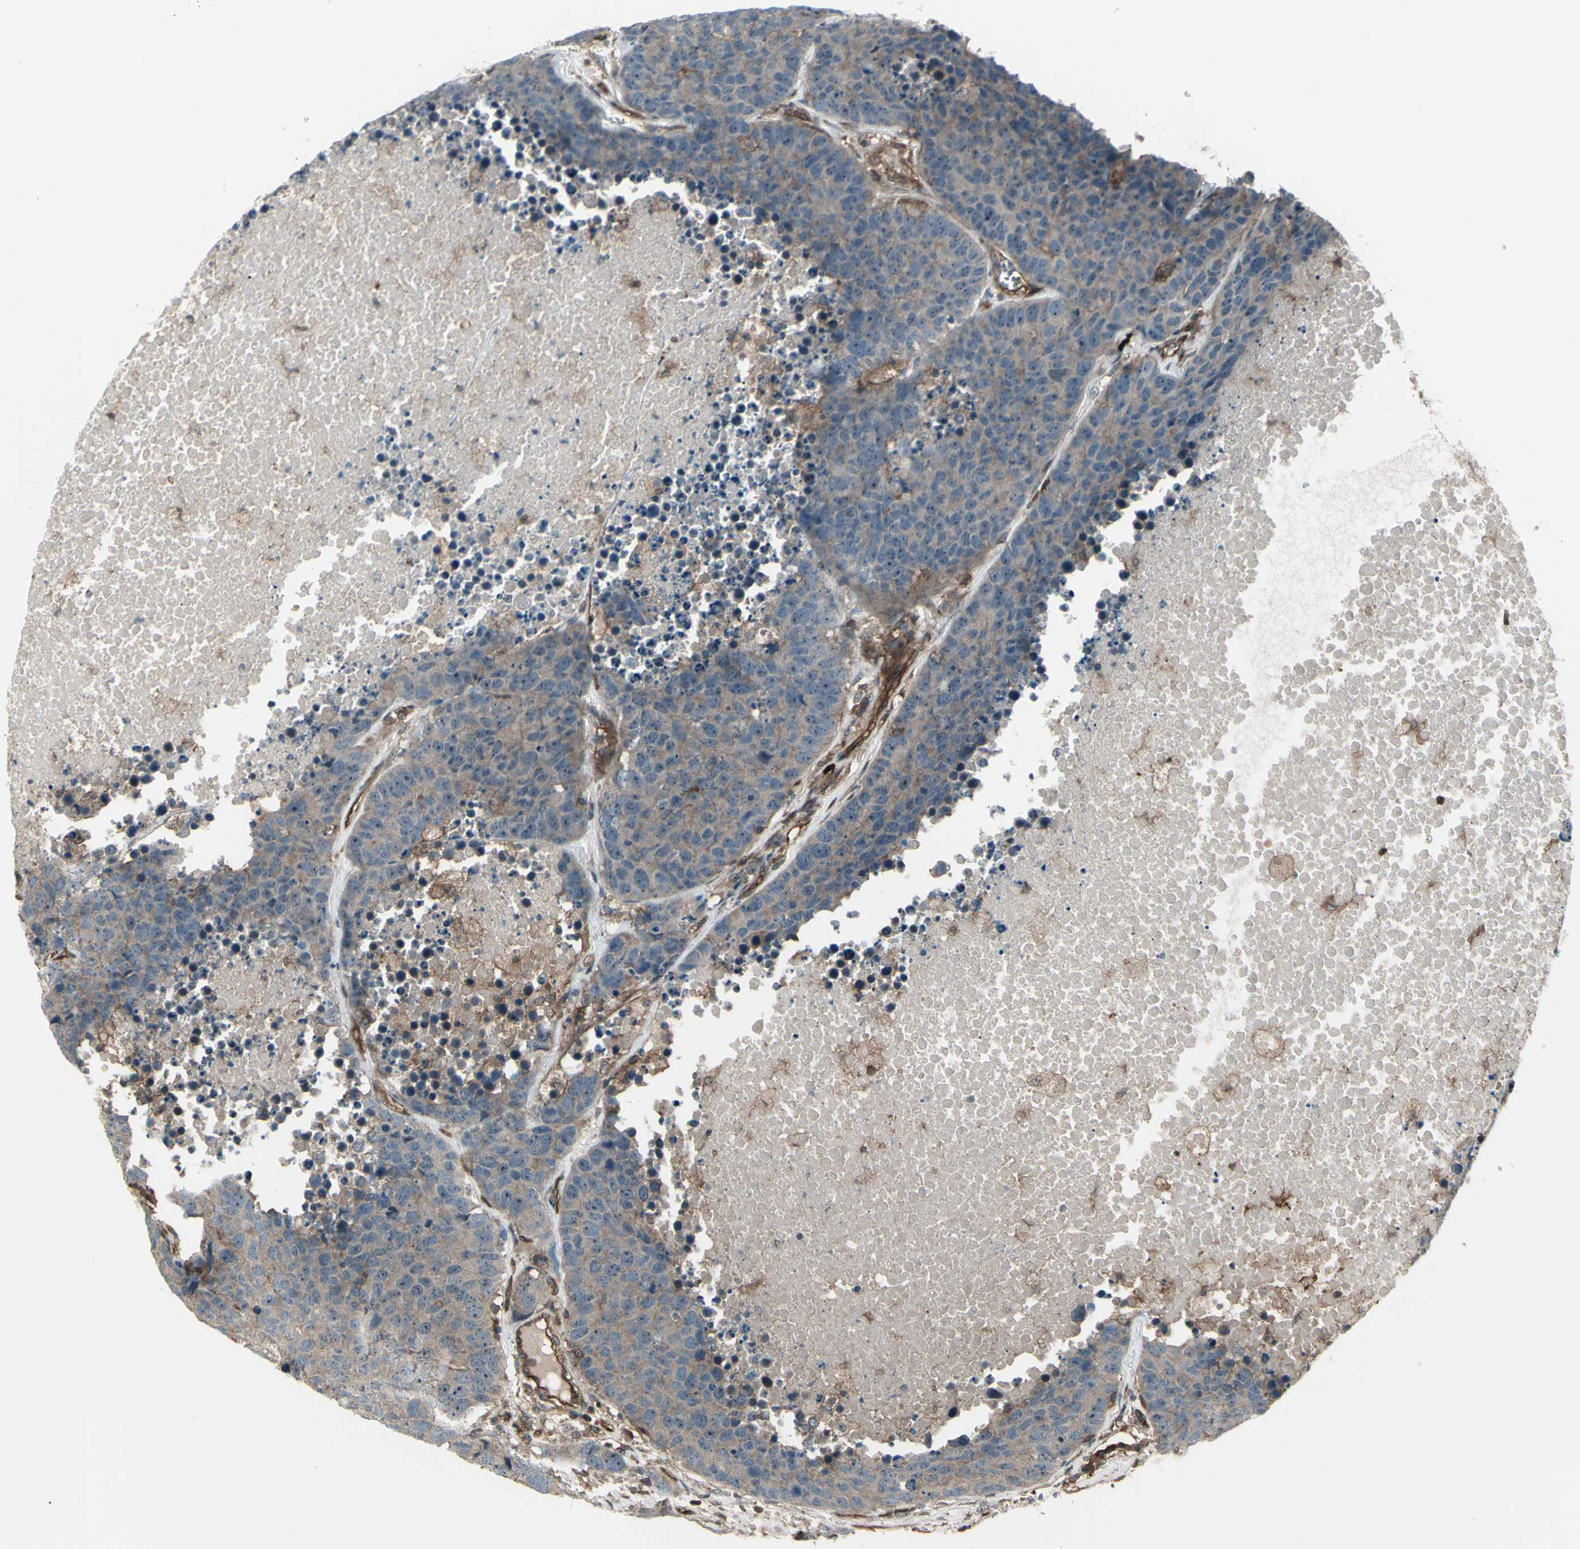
{"staining": {"intensity": "weak", "quantity": ">75%", "location": "cytoplasmic/membranous"}, "tissue": "carcinoid", "cell_type": "Tumor cells", "image_type": "cancer", "snomed": [{"axis": "morphology", "description": "Carcinoid, malignant, NOS"}, {"axis": "topography", "description": "Lung"}], "caption": "Malignant carcinoid stained with a protein marker shows weak staining in tumor cells.", "gene": "FXYD5", "patient": {"sex": "male", "age": 60}}